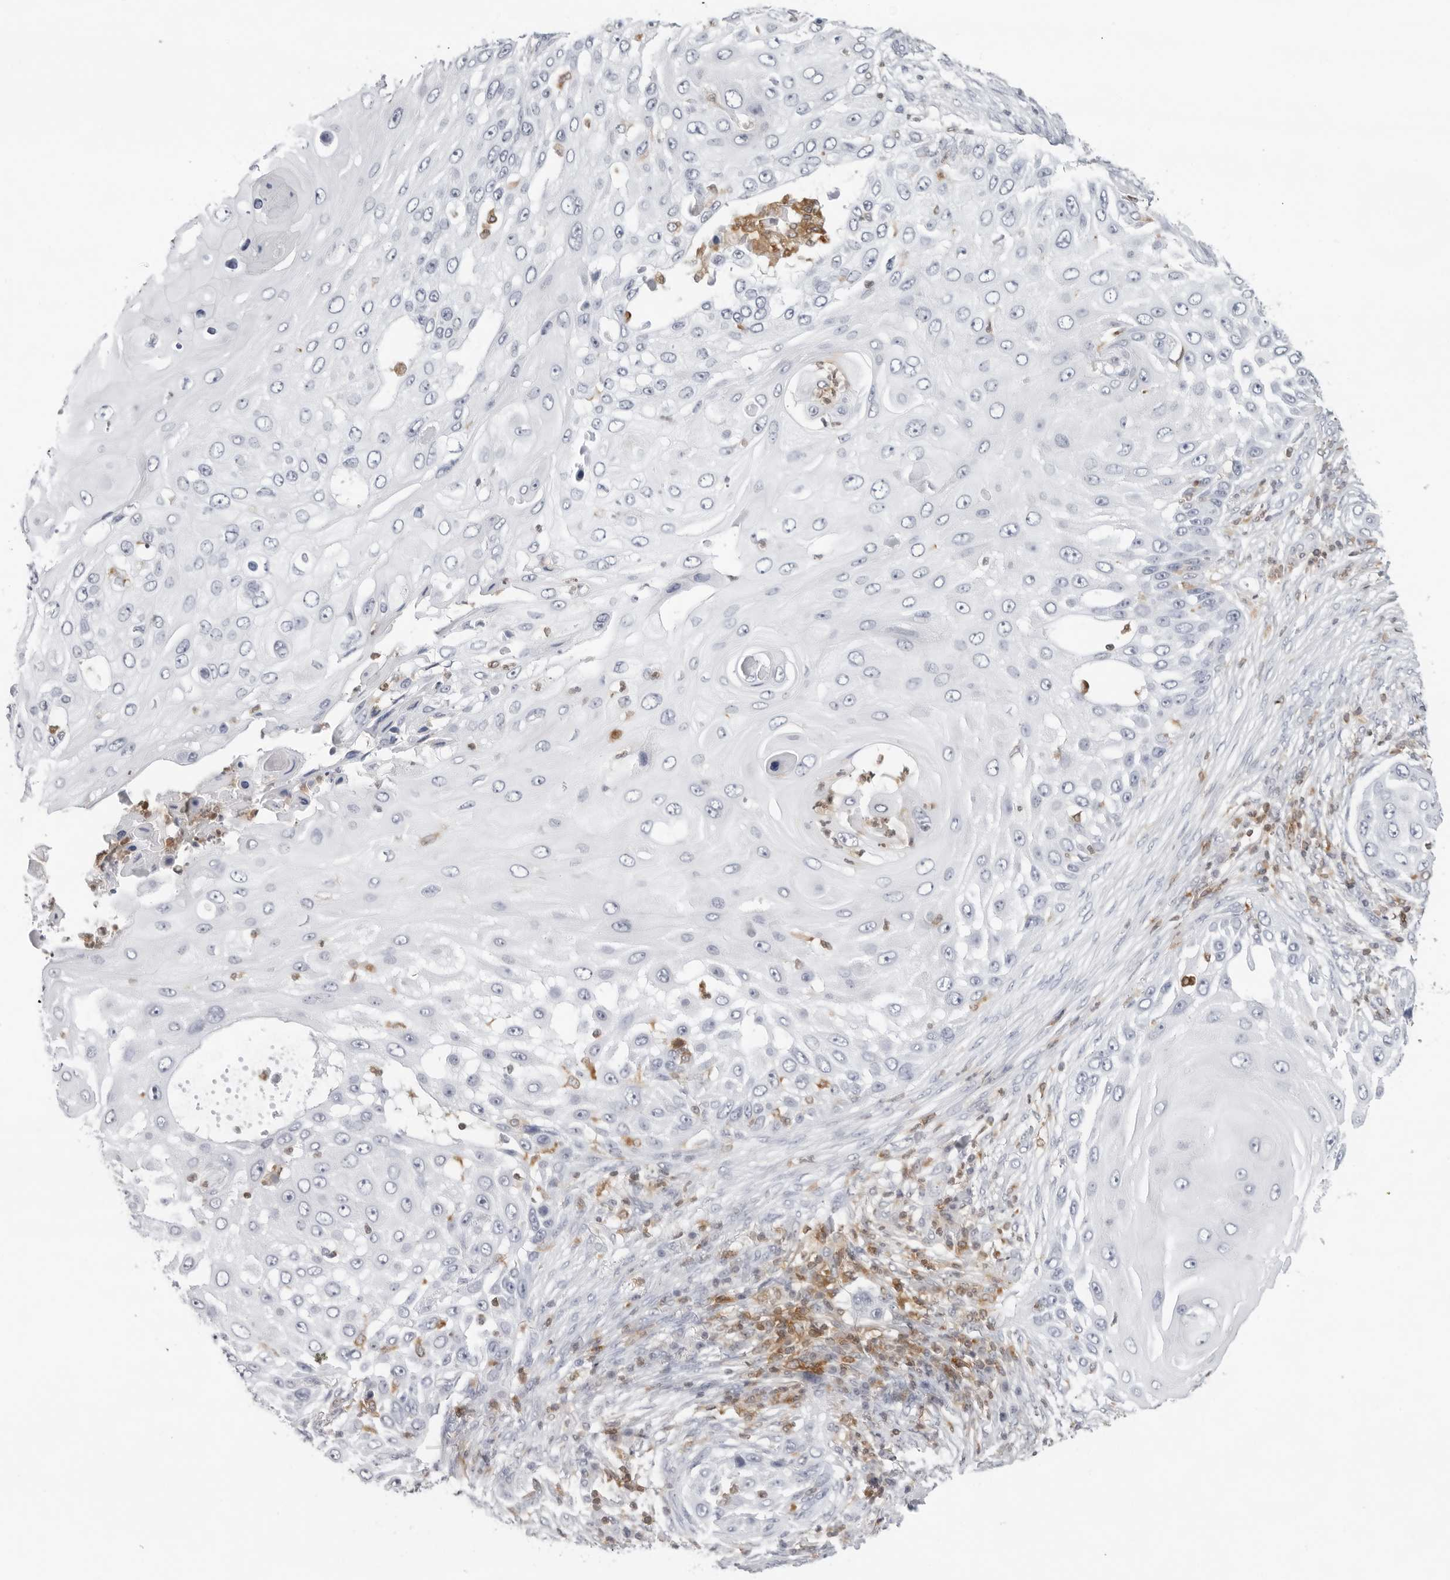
{"staining": {"intensity": "negative", "quantity": "none", "location": "none"}, "tissue": "skin cancer", "cell_type": "Tumor cells", "image_type": "cancer", "snomed": [{"axis": "morphology", "description": "Squamous cell carcinoma, NOS"}, {"axis": "topography", "description": "Skin"}], "caption": "There is no significant expression in tumor cells of squamous cell carcinoma (skin). (DAB (3,3'-diaminobenzidine) immunohistochemistry visualized using brightfield microscopy, high magnification).", "gene": "FMNL1", "patient": {"sex": "female", "age": 44}}